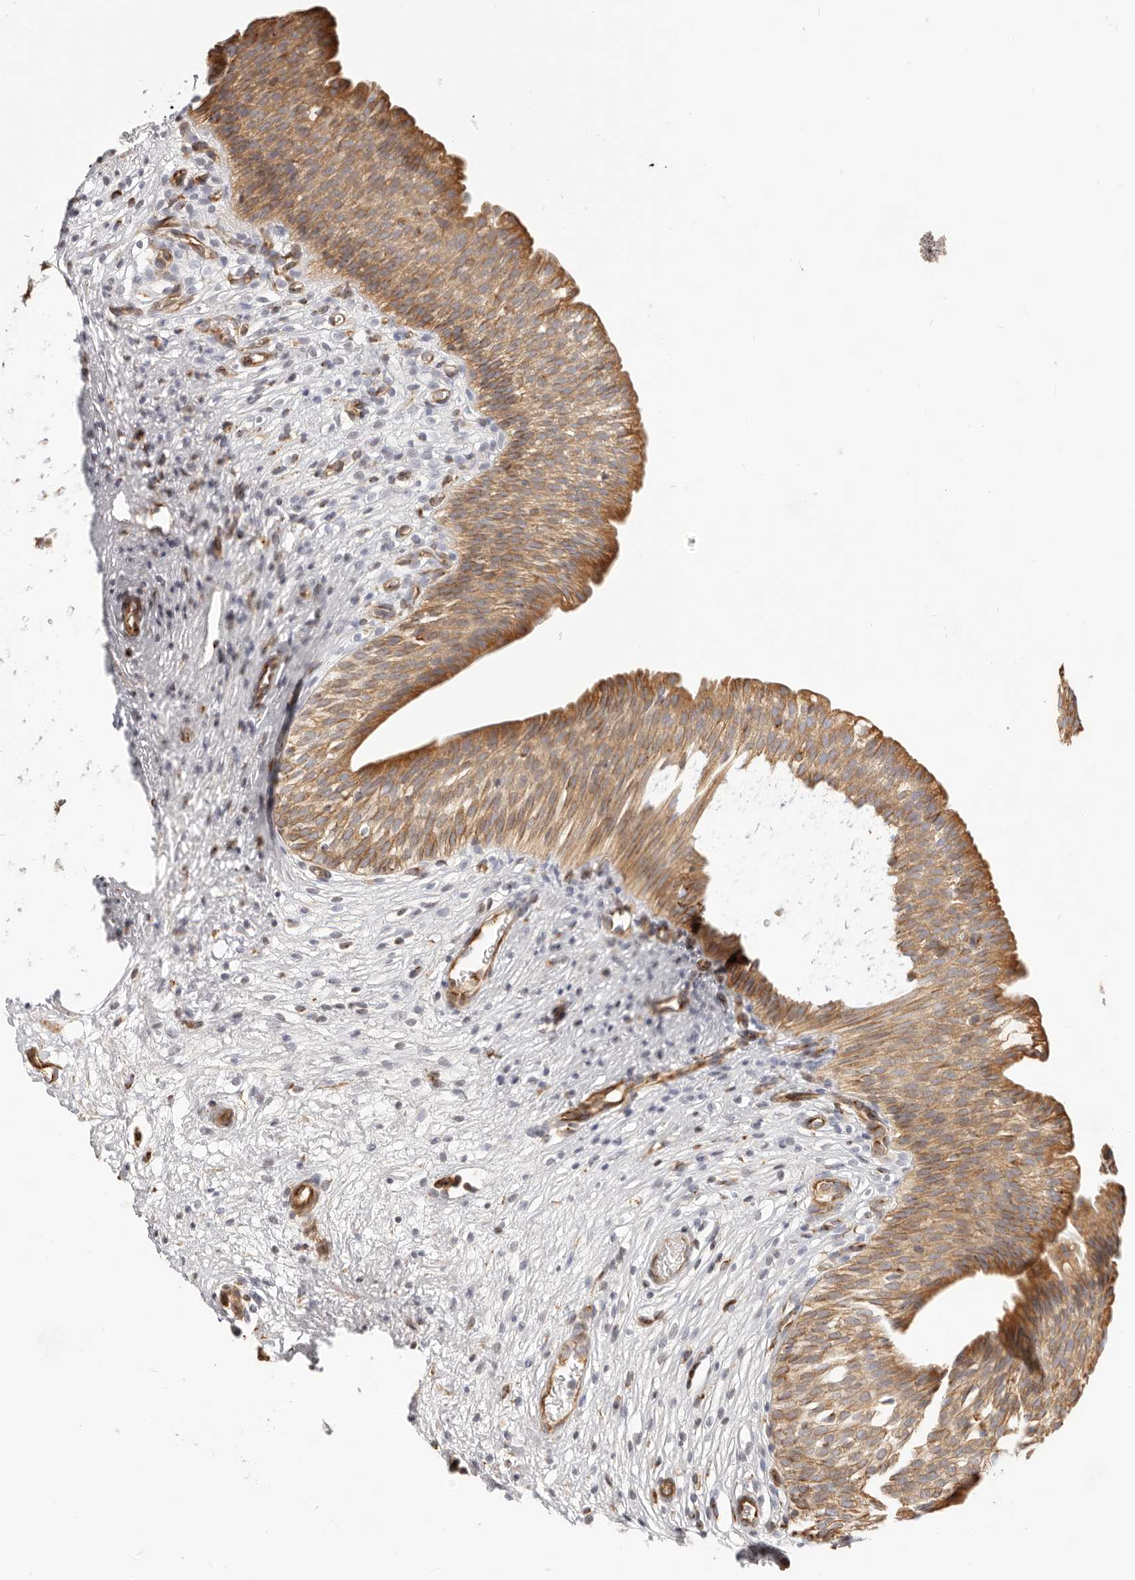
{"staining": {"intensity": "moderate", "quantity": ">75%", "location": "cytoplasmic/membranous"}, "tissue": "urinary bladder", "cell_type": "Urothelial cells", "image_type": "normal", "snomed": [{"axis": "morphology", "description": "Normal tissue, NOS"}, {"axis": "topography", "description": "Urinary bladder"}], "caption": "Approximately >75% of urothelial cells in benign urinary bladder exhibit moderate cytoplasmic/membranous protein positivity as visualized by brown immunohistochemical staining.", "gene": "DTNBP1", "patient": {"sex": "male", "age": 1}}